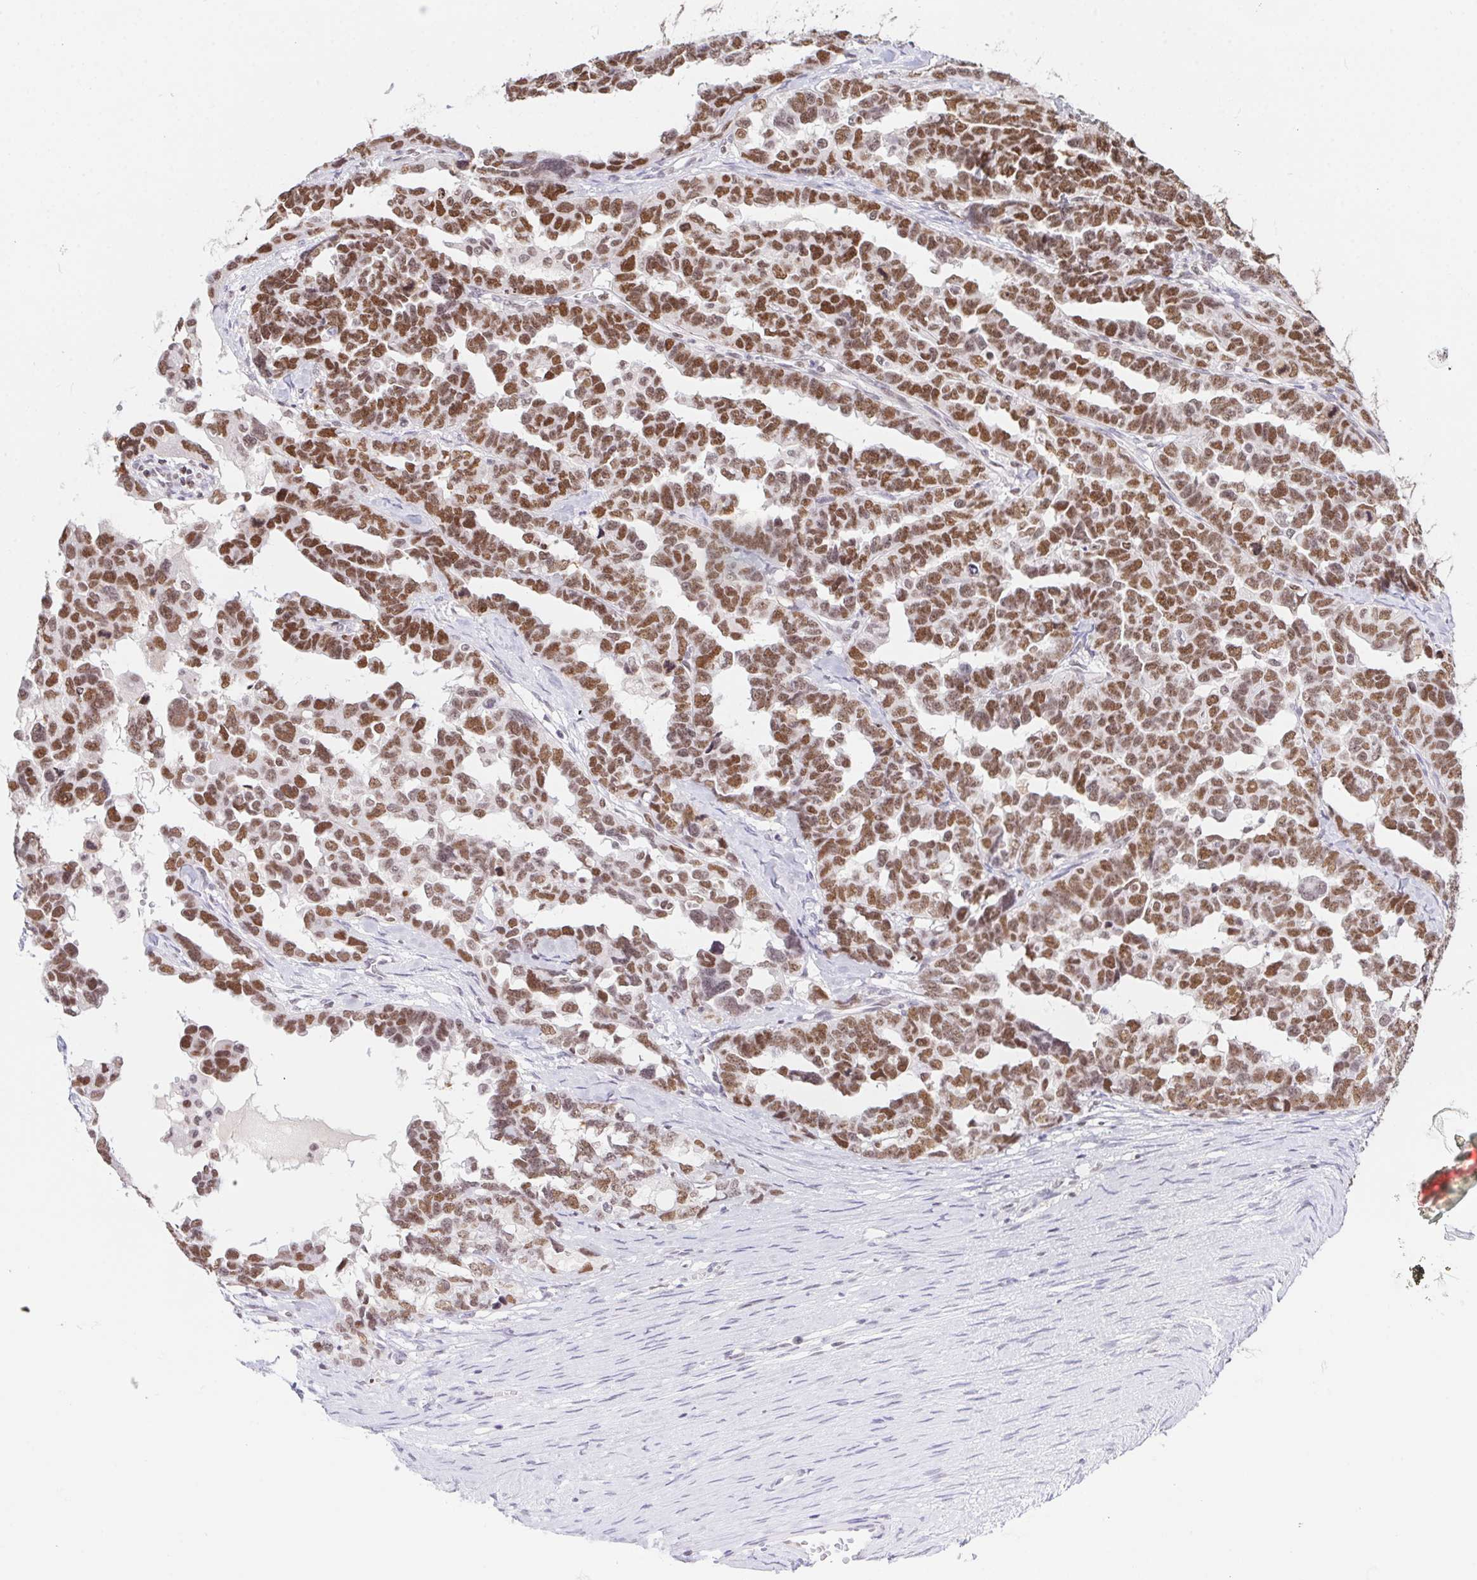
{"staining": {"intensity": "moderate", "quantity": ">75%", "location": "nuclear"}, "tissue": "ovarian cancer", "cell_type": "Tumor cells", "image_type": "cancer", "snomed": [{"axis": "morphology", "description": "Cystadenocarcinoma, serous, NOS"}, {"axis": "topography", "description": "Ovary"}], "caption": "Immunohistochemistry (IHC) (DAB (3,3'-diaminobenzidine)) staining of serous cystadenocarcinoma (ovarian) demonstrates moderate nuclear protein staining in about >75% of tumor cells.", "gene": "POLD3", "patient": {"sex": "female", "age": 69}}